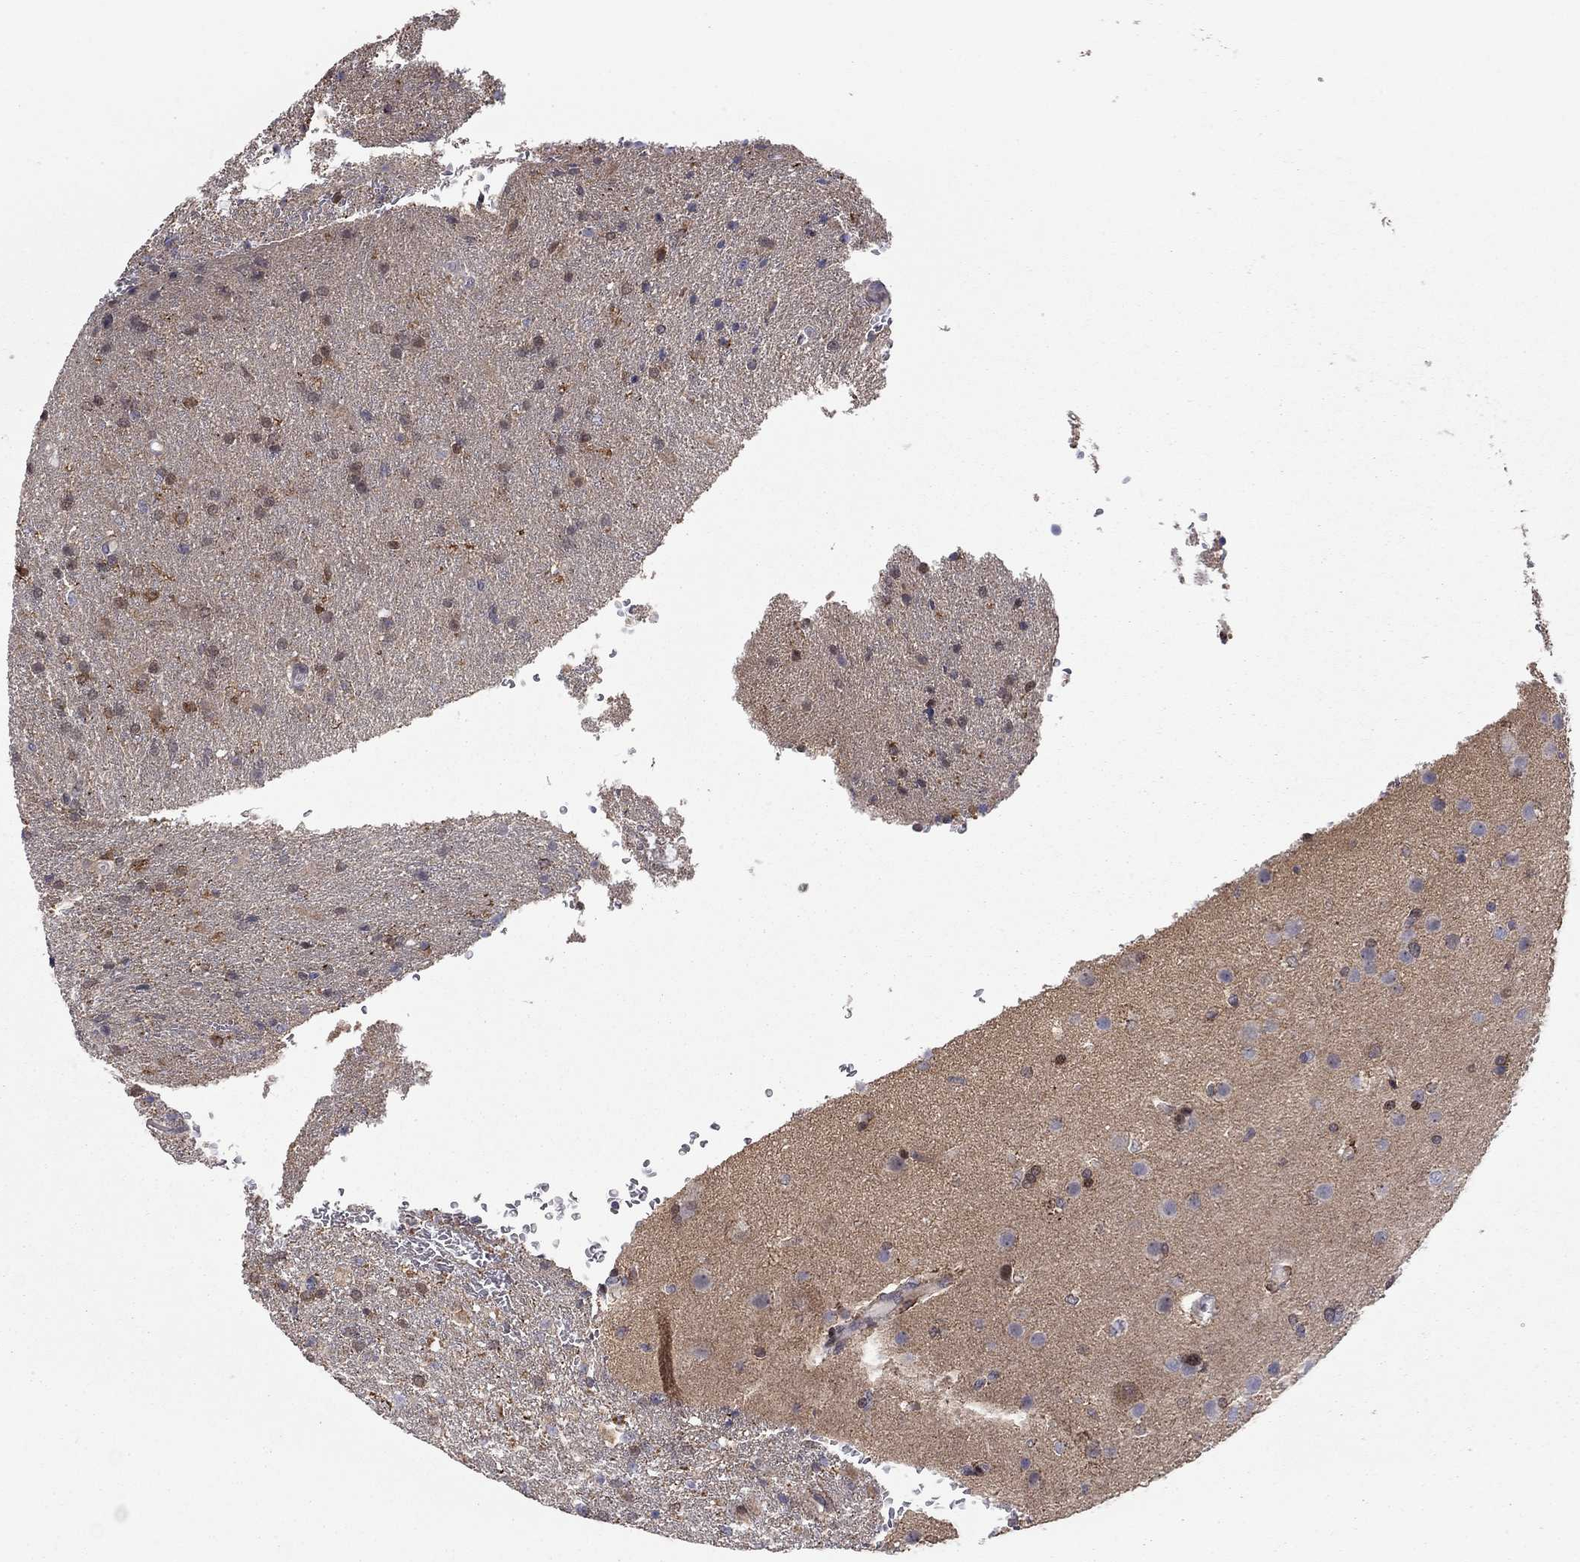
{"staining": {"intensity": "moderate", "quantity": "<25%", "location": "cytoplasmic/membranous"}, "tissue": "glioma", "cell_type": "Tumor cells", "image_type": "cancer", "snomed": [{"axis": "morphology", "description": "Glioma, malignant, High grade"}, {"axis": "topography", "description": "Brain"}], "caption": "IHC micrograph of human malignant glioma (high-grade) stained for a protein (brown), which demonstrates low levels of moderate cytoplasmic/membranous staining in approximately <25% of tumor cells.", "gene": "DUSP7", "patient": {"sex": "male", "age": 68}}